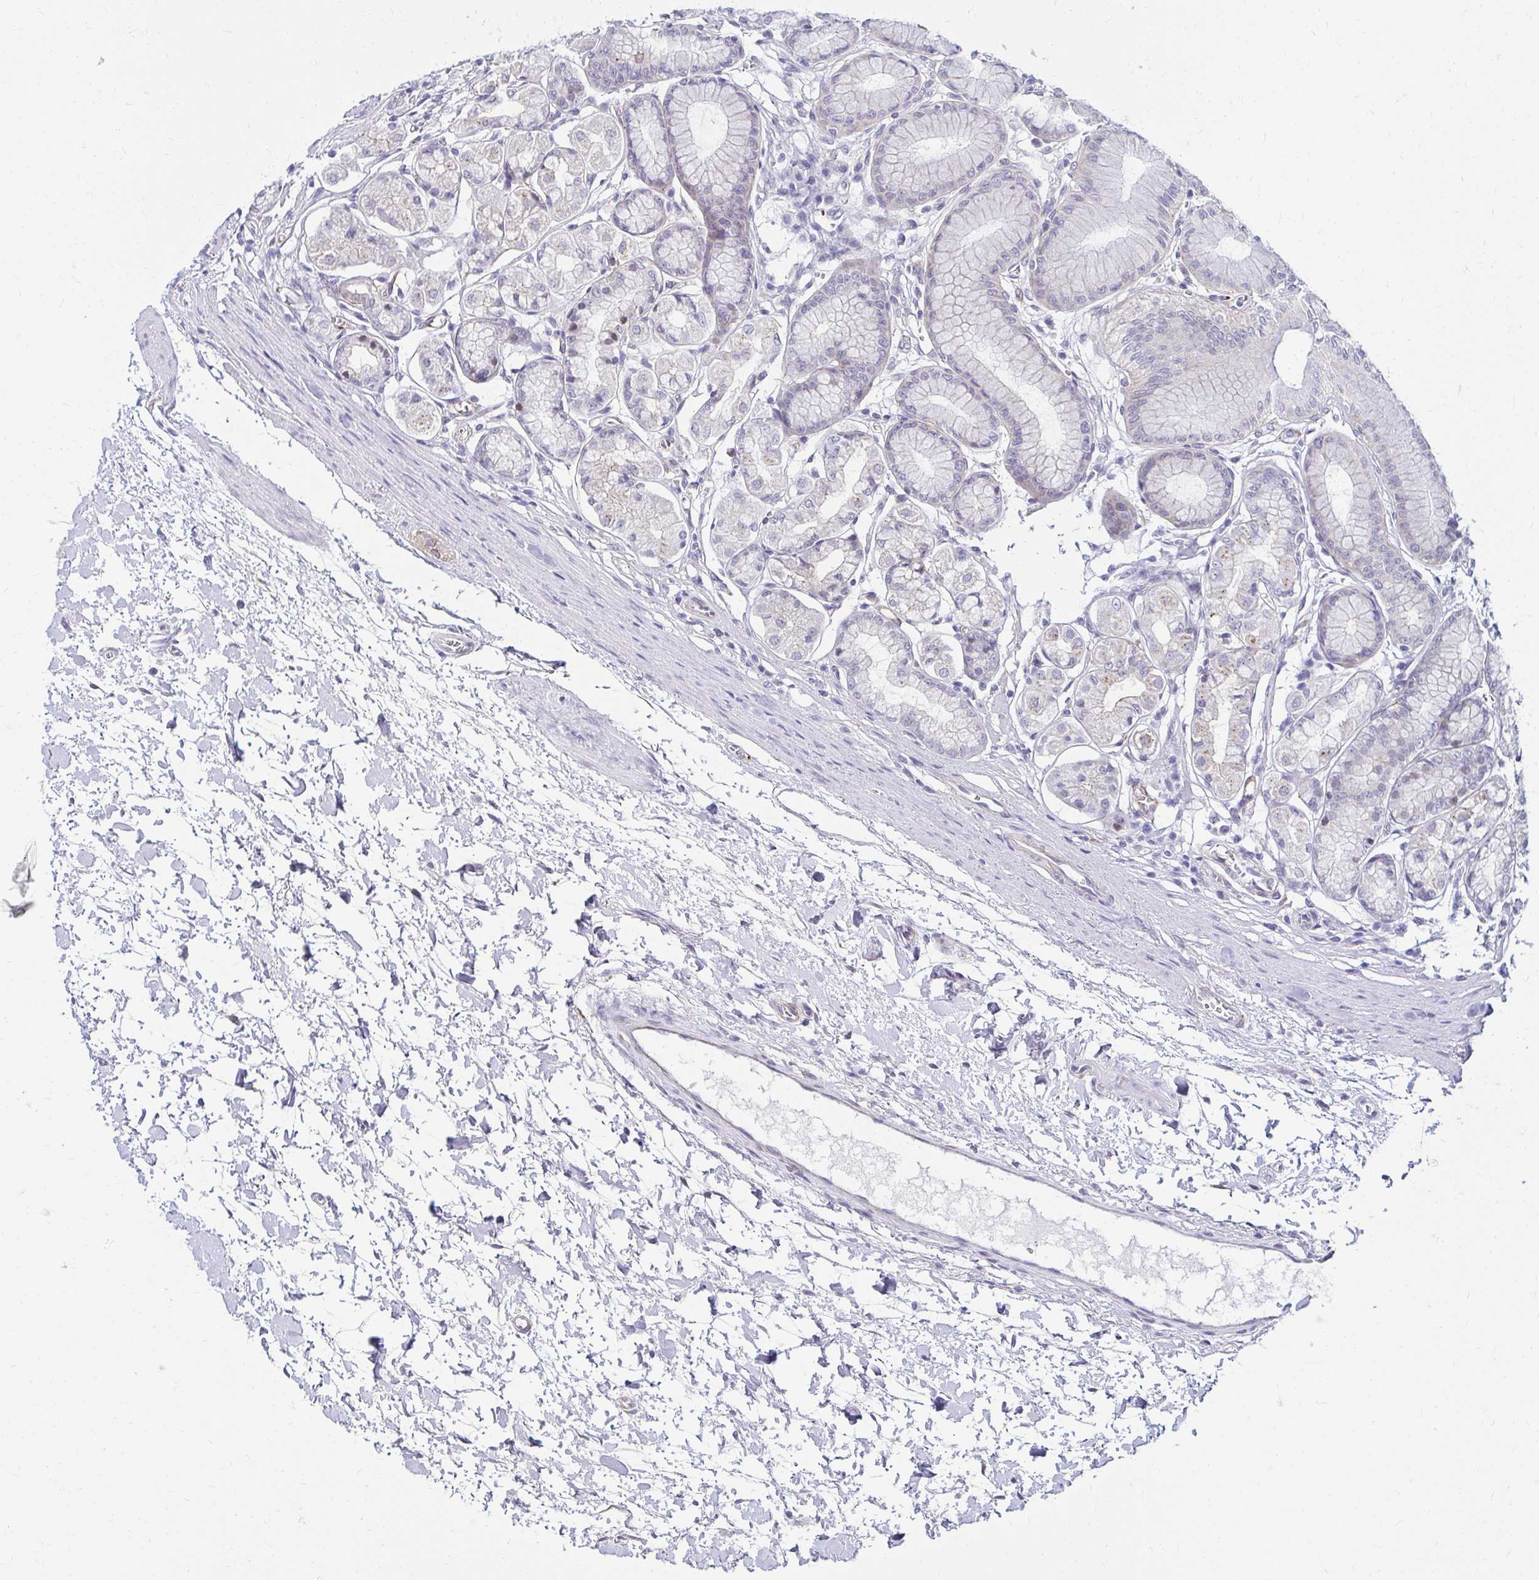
{"staining": {"intensity": "negative", "quantity": "none", "location": "none"}, "tissue": "stomach", "cell_type": "Glandular cells", "image_type": "normal", "snomed": [{"axis": "morphology", "description": "Normal tissue, NOS"}, {"axis": "topography", "description": "Stomach"}, {"axis": "topography", "description": "Stomach, lower"}], "caption": "Immunohistochemistry (IHC) photomicrograph of normal human stomach stained for a protein (brown), which displays no staining in glandular cells. (Stains: DAB immunohistochemistry (IHC) with hematoxylin counter stain, Microscopy: brightfield microscopy at high magnification).", "gene": "ANKRD62", "patient": {"sex": "male", "age": 76}}